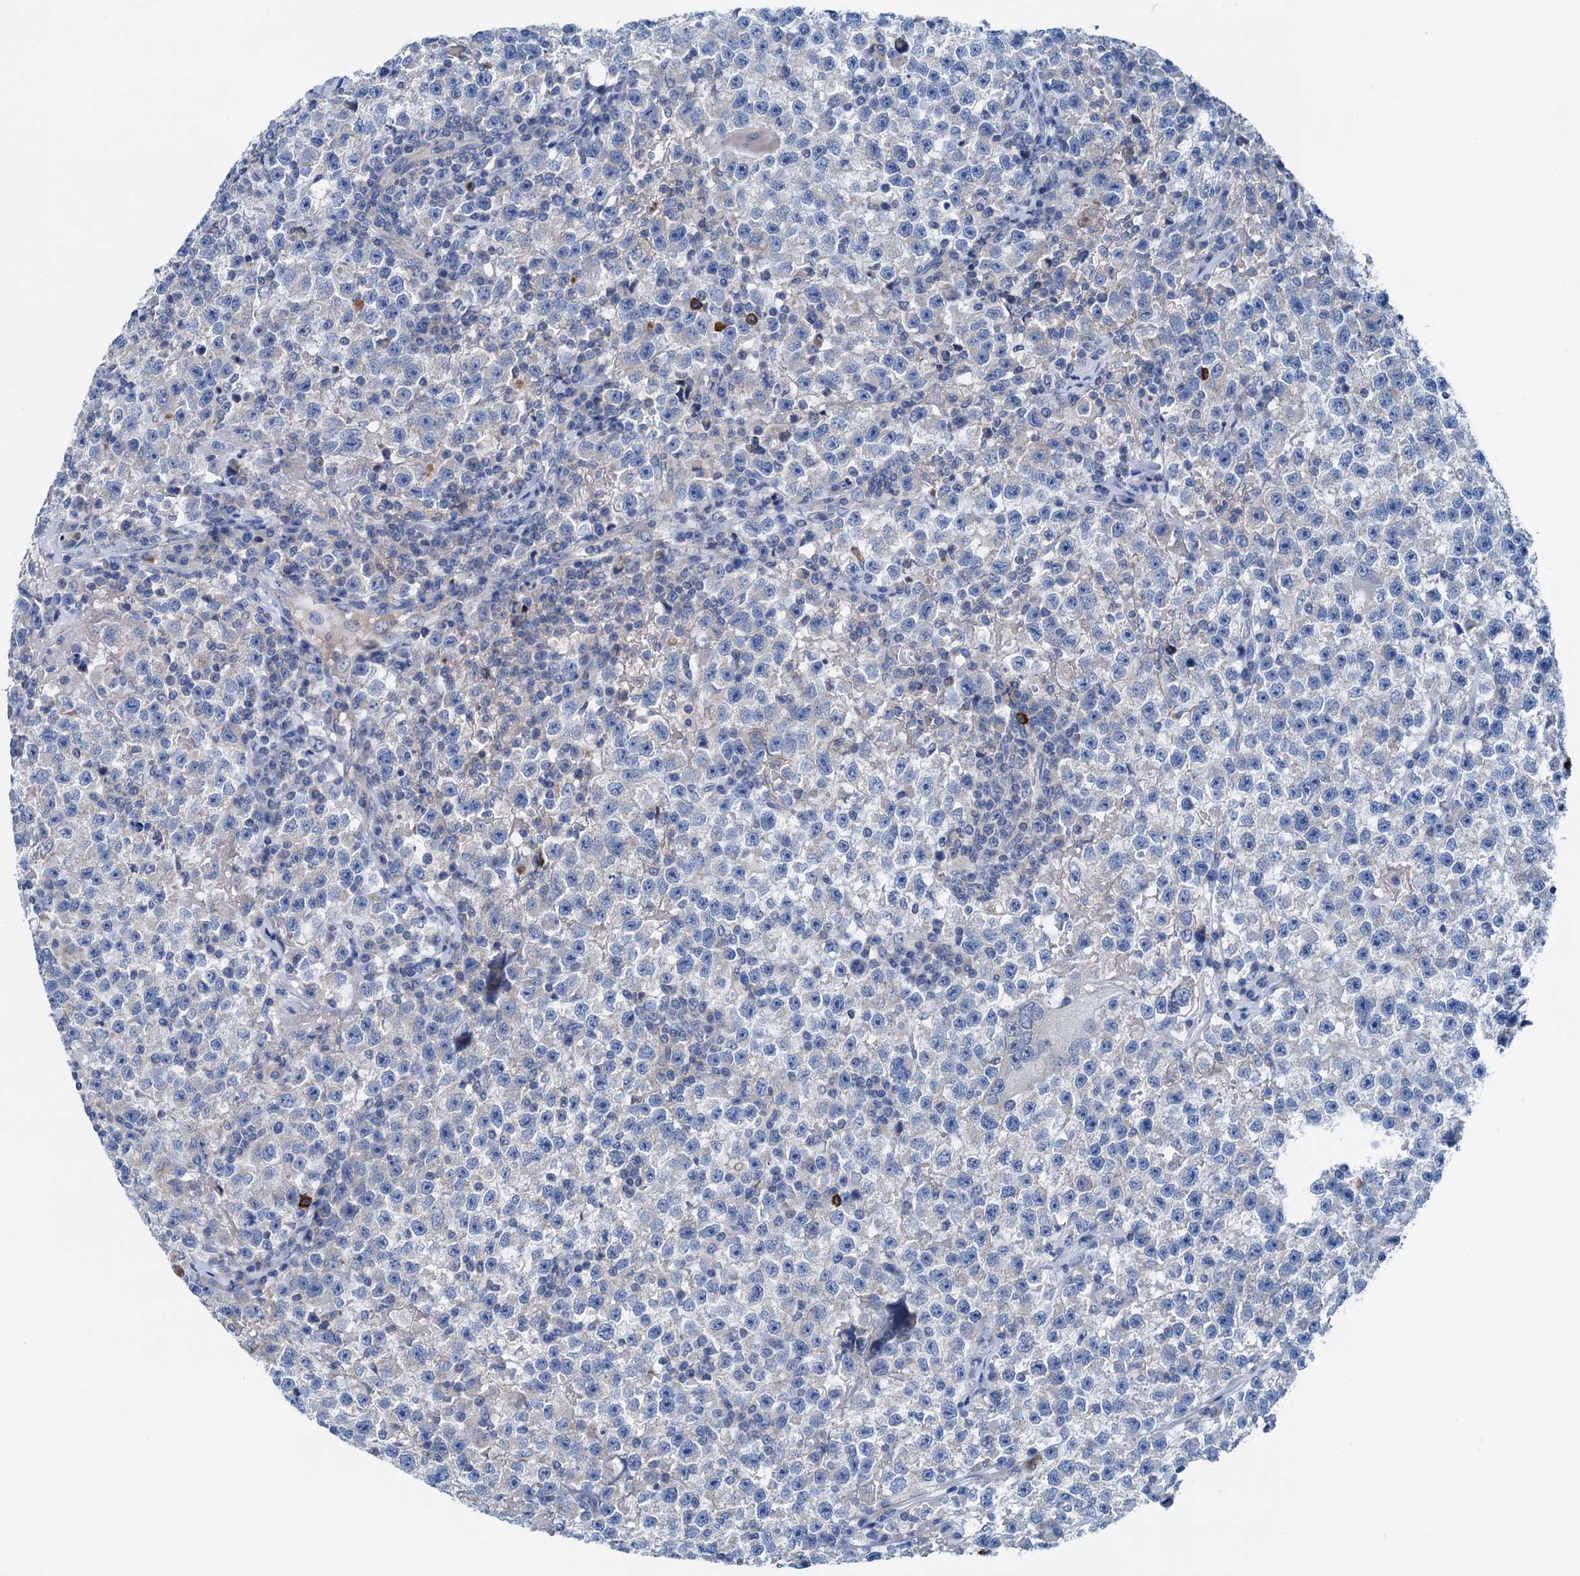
{"staining": {"intensity": "negative", "quantity": "none", "location": "none"}, "tissue": "testis cancer", "cell_type": "Tumor cells", "image_type": "cancer", "snomed": [{"axis": "morphology", "description": "Seminoma, NOS"}, {"axis": "topography", "description": "Testis"}], "caption": "This is a image of immunohistochemistry staining of seminoma (testis), which shows no positivity in tumor cells.", "gene": "KNDC1", "patient": {"sex": "male", "age": 22}}